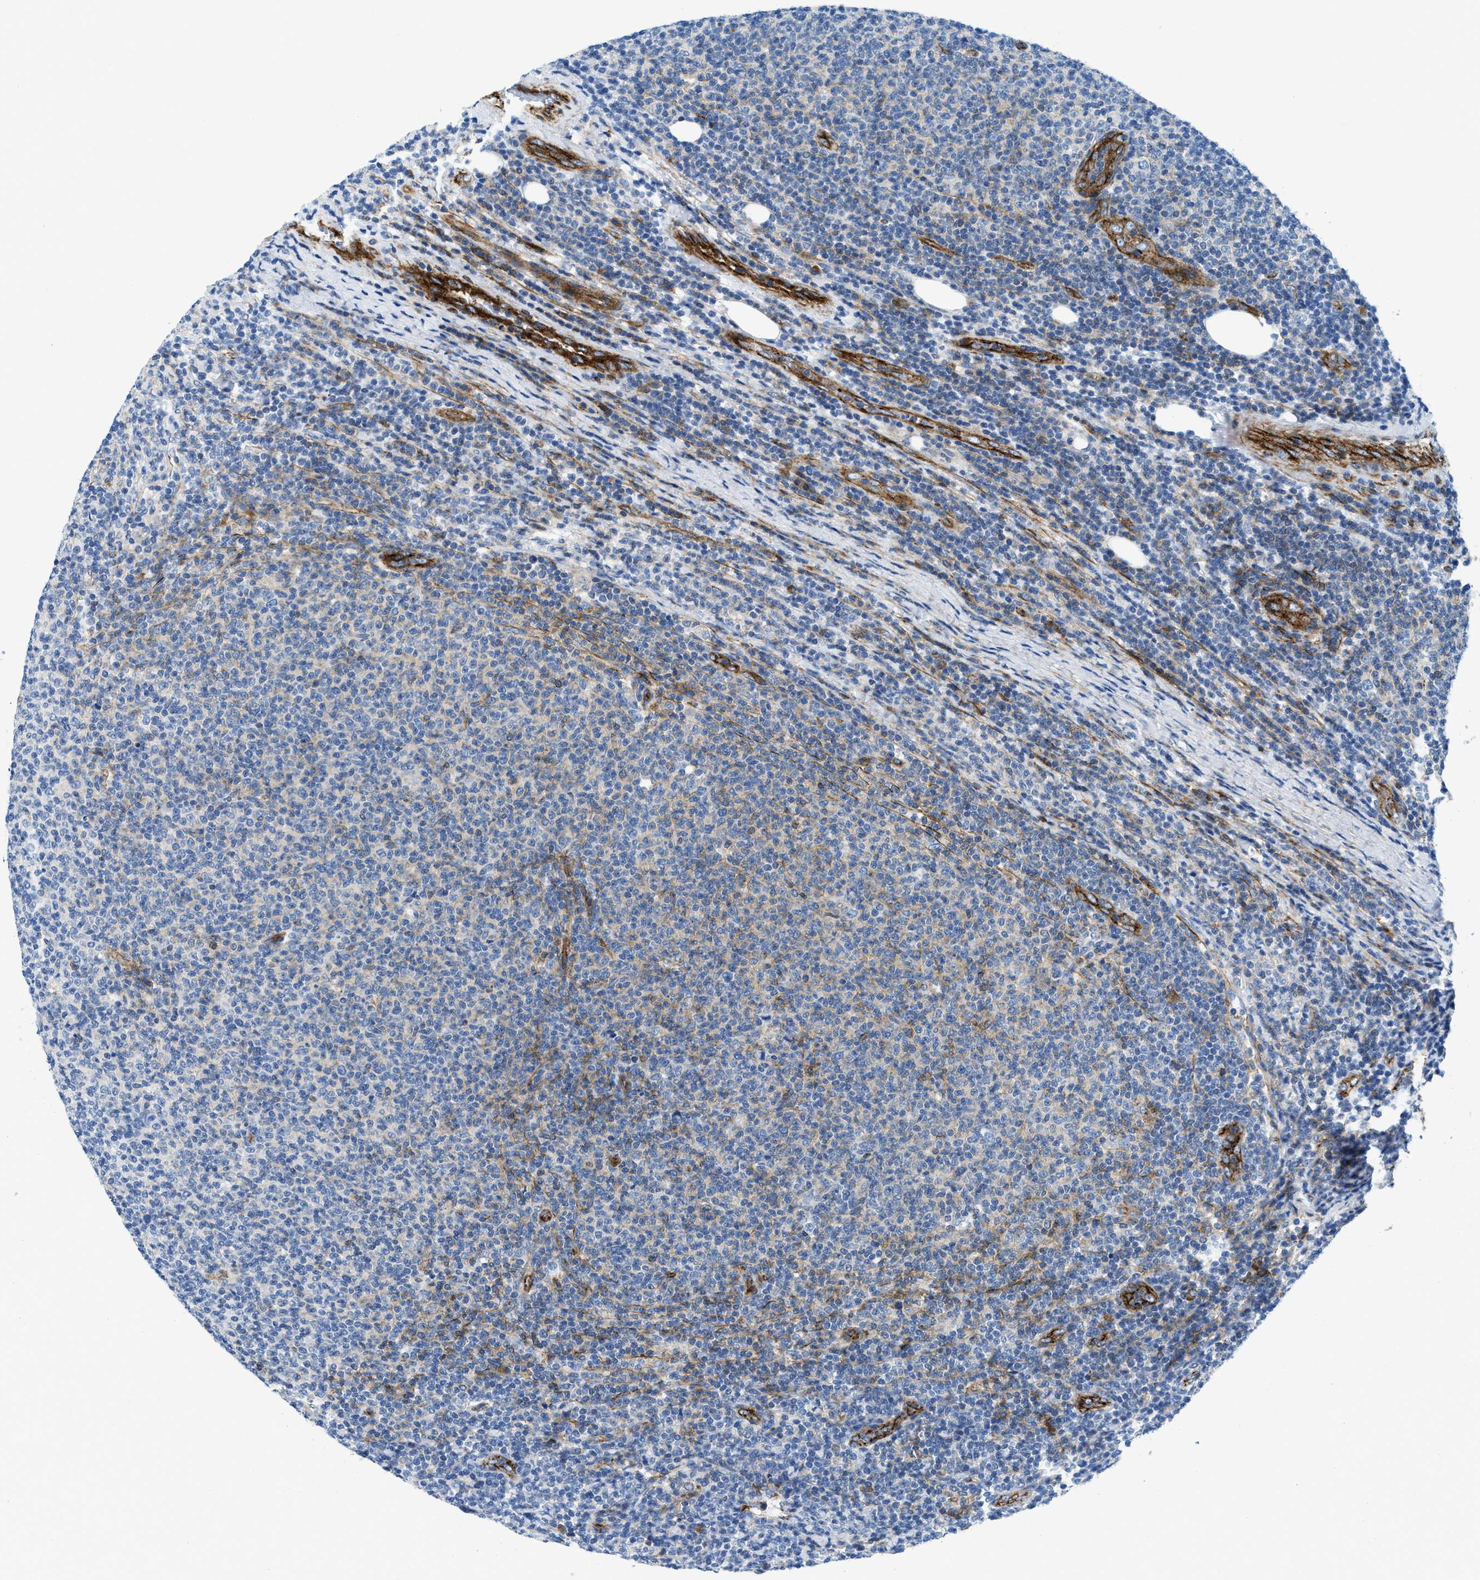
{"staining": {"intensity": "negative", "quantity": "none", "location": "none"}, "tissue": "lymphoma", "cell_type": "Tumor cells", "image_type": "cancer", "snomed": [{"axis": "morphology", "description": "Malignant lymphoma, non-Hodgkin's type, Low grade"}, {"axis": "topography", "description": "Lymph node"}], "caption": "Human lymphoma stained for a protein using immunohistochemistry exhibits no positivity in tumor cells.", "gene": "CUTA", "patient": {"sex": "male", "age": 66}}